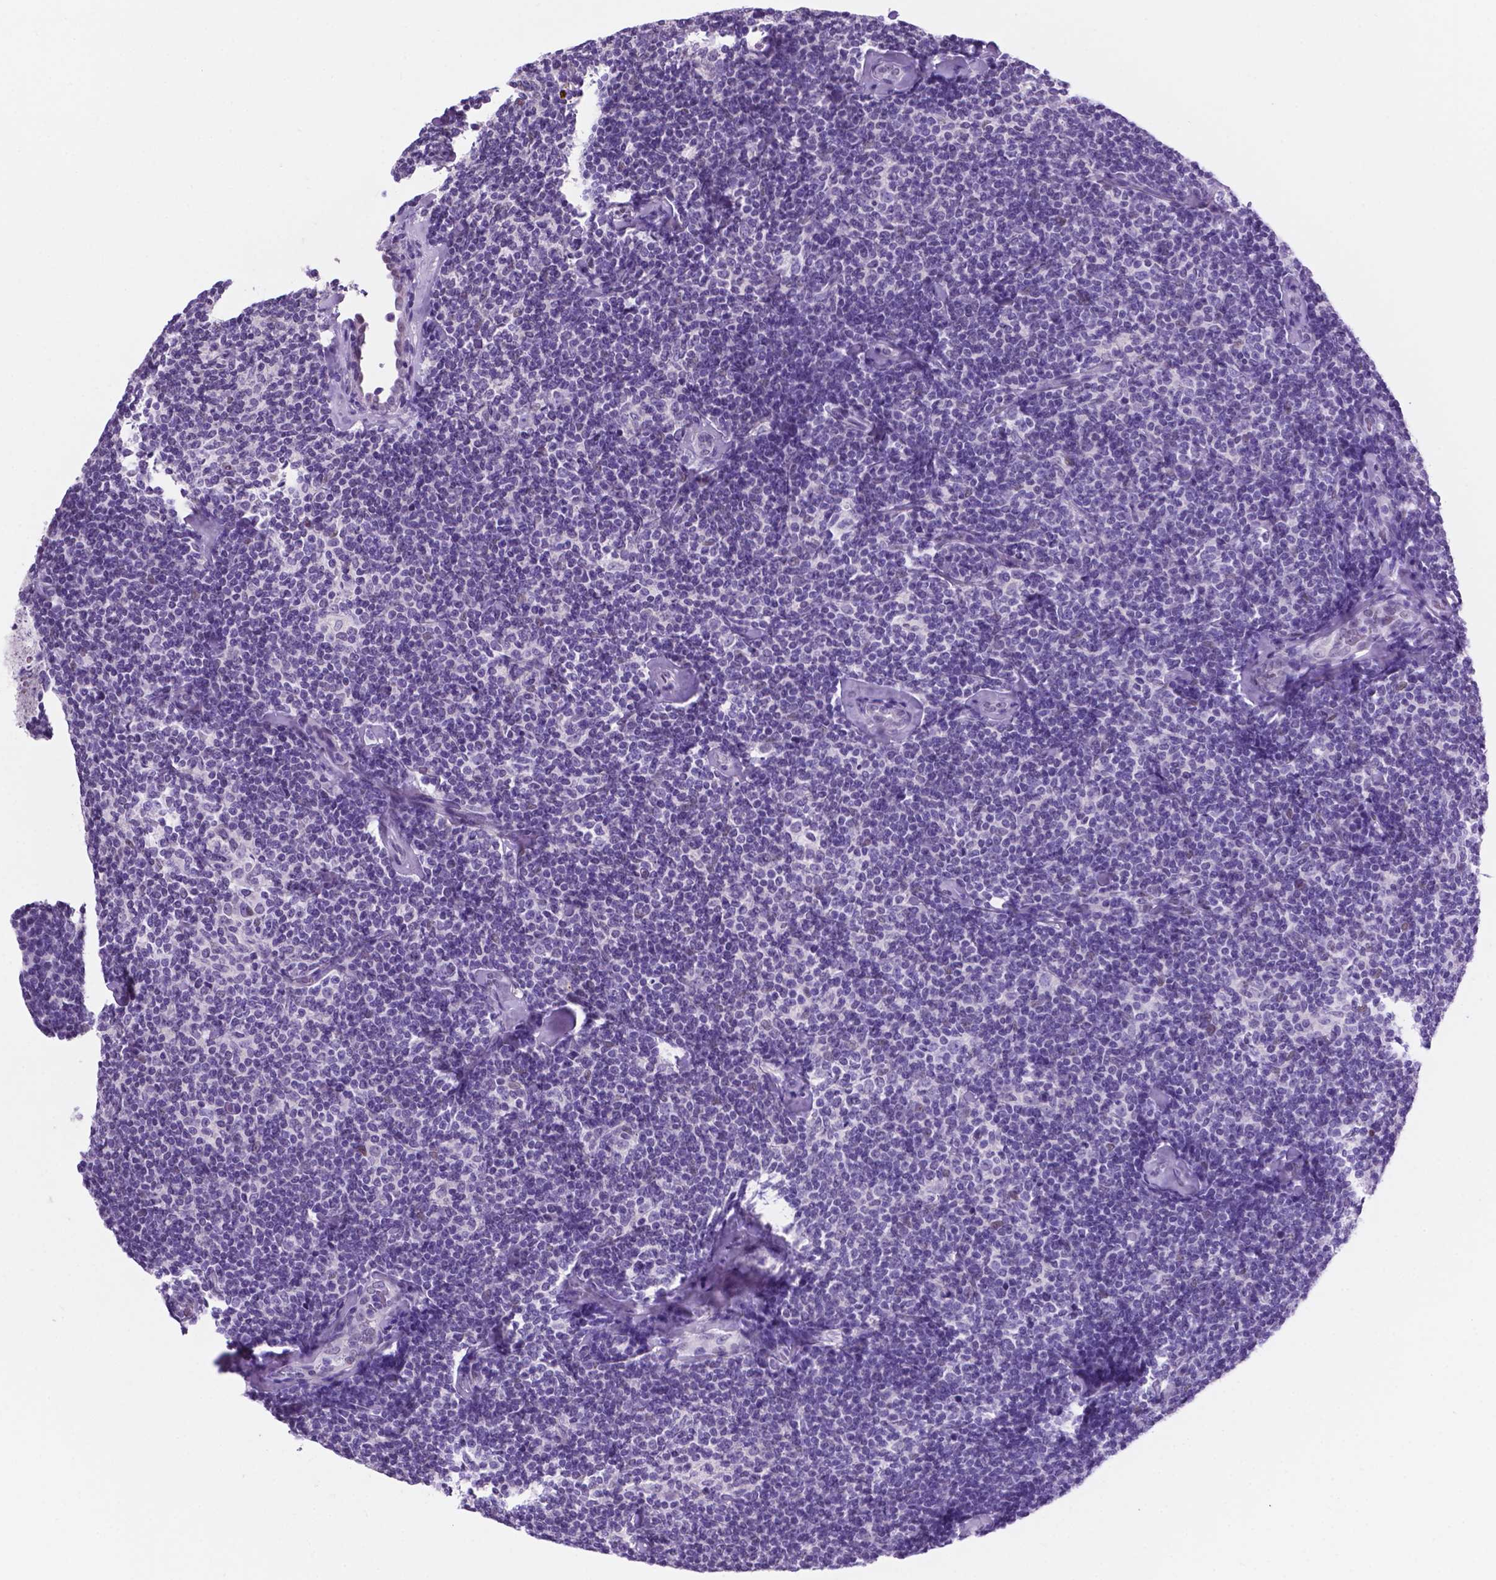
{"staining": {"intensity": "negative", "quantity": "none", "location": "none"}, "tissue": "lymphoma", "cell_type": "Tumor cells", "image_type": "cancer", "snomed": [{"axis": "morphology", "description": "Malignant lymphoma, non-Hodgkin's type, Low grade"}, {"axis": "topography", "description": "Lymph node"}], "caption": "Tumor cells are negative for protein expression in human malignant lymphoma, non-Hodgkin's type (low-grade). (Brightfield microscopy of DAB IHC at high magnification).", "gene": "TMEM210", "patient": {"sex": "female", "age": 56}}